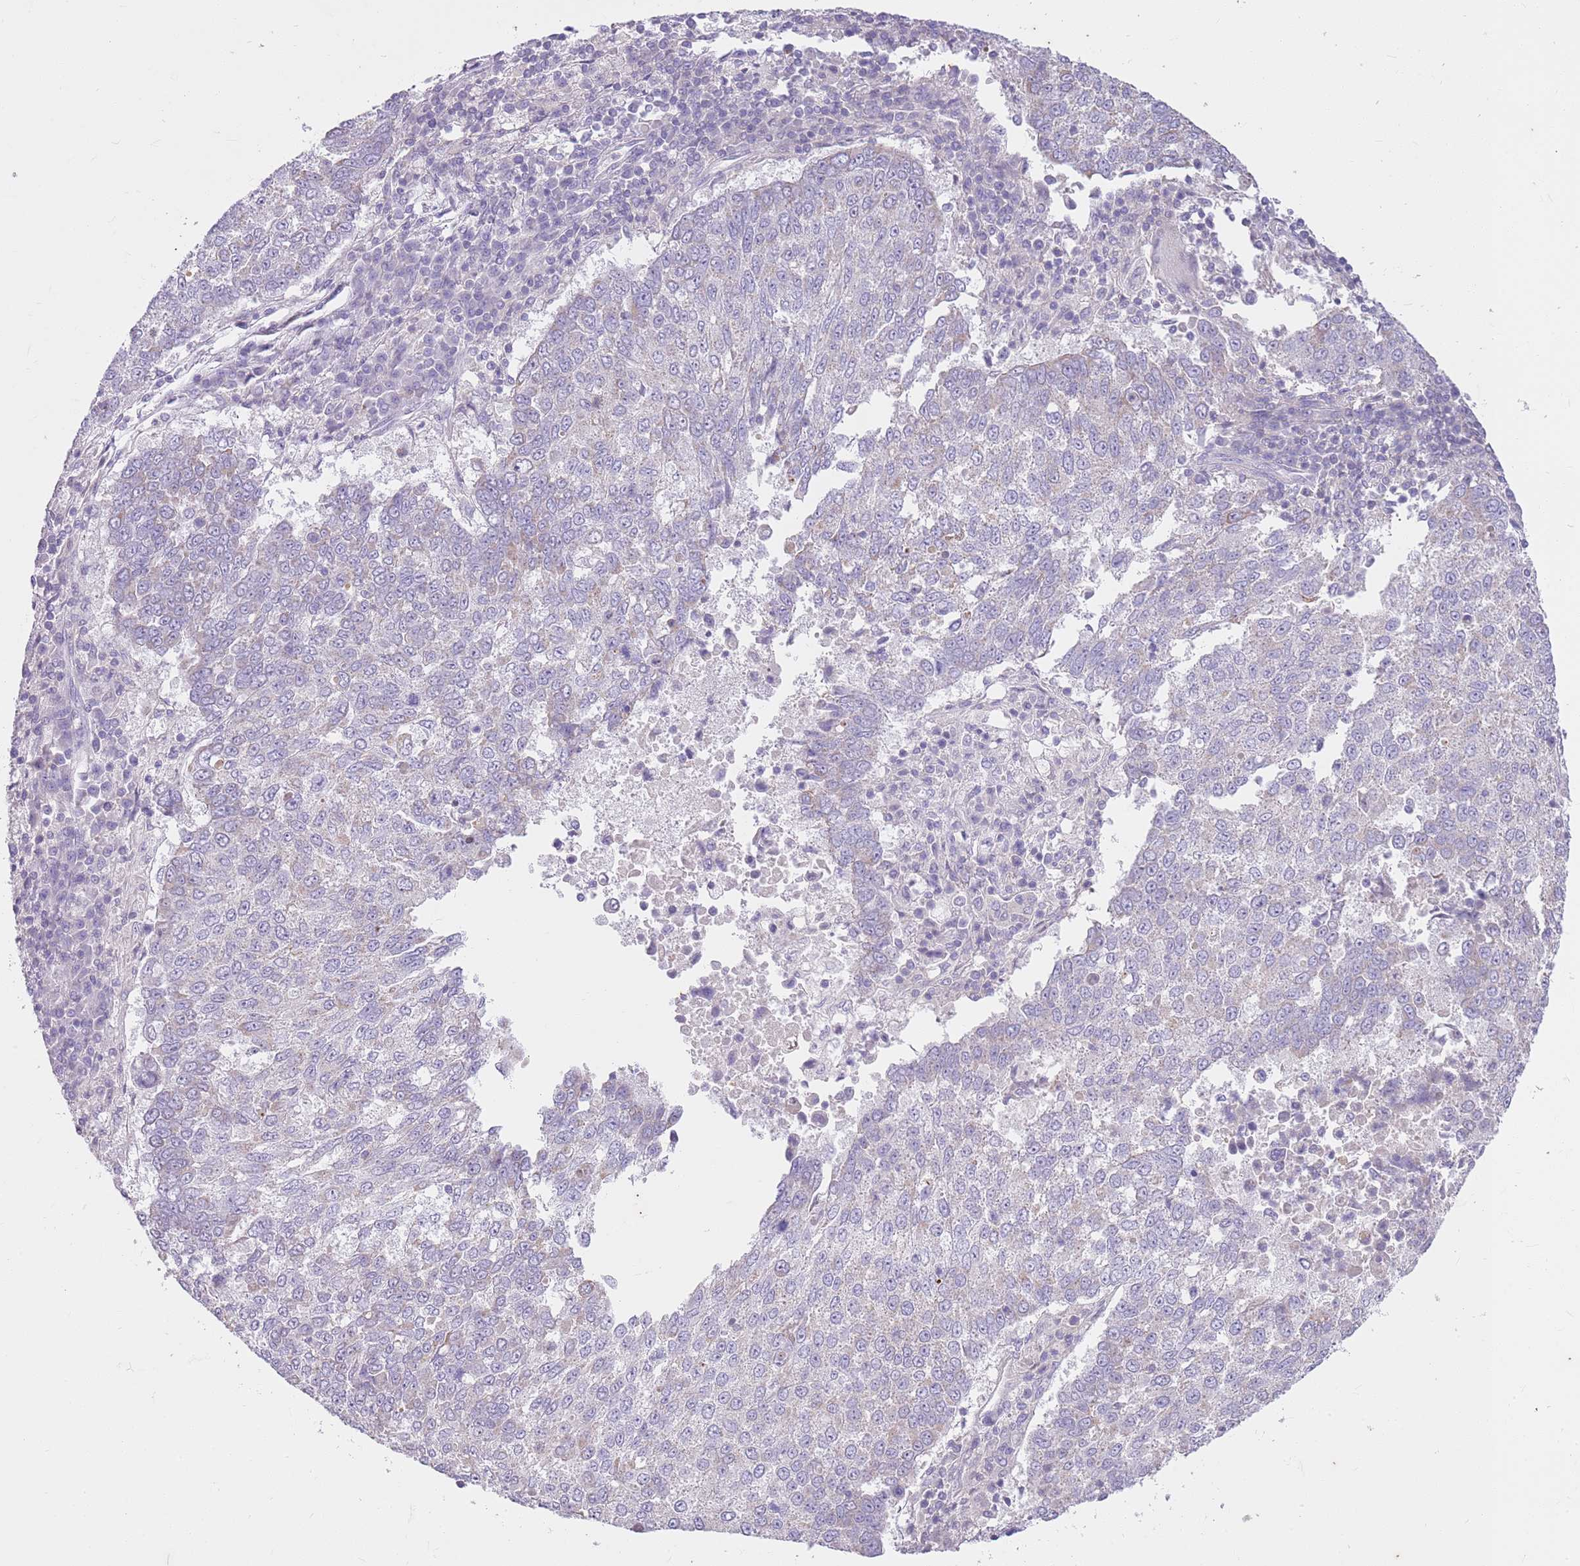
{"staining": {"intensity": "negative", "quantity": "none", "location": "none"}, "tissue": "lung cancer", "cell_type": "Tumor cells", "image_type": "cancer", "snomed": [{"axis": "morphology", "description": "Squamous cell carcinoma, NOS"}, {"axis": "topography", "description": "Lung"}], "caption": "Tumor cells are negative for protein expression in human lung squamous cell carcinoma. (Immunohistochemistry, brightfield microscopy, high magnification).", "gene": "CNPPD1", "patient": {"sex": "male", "age": 73}}